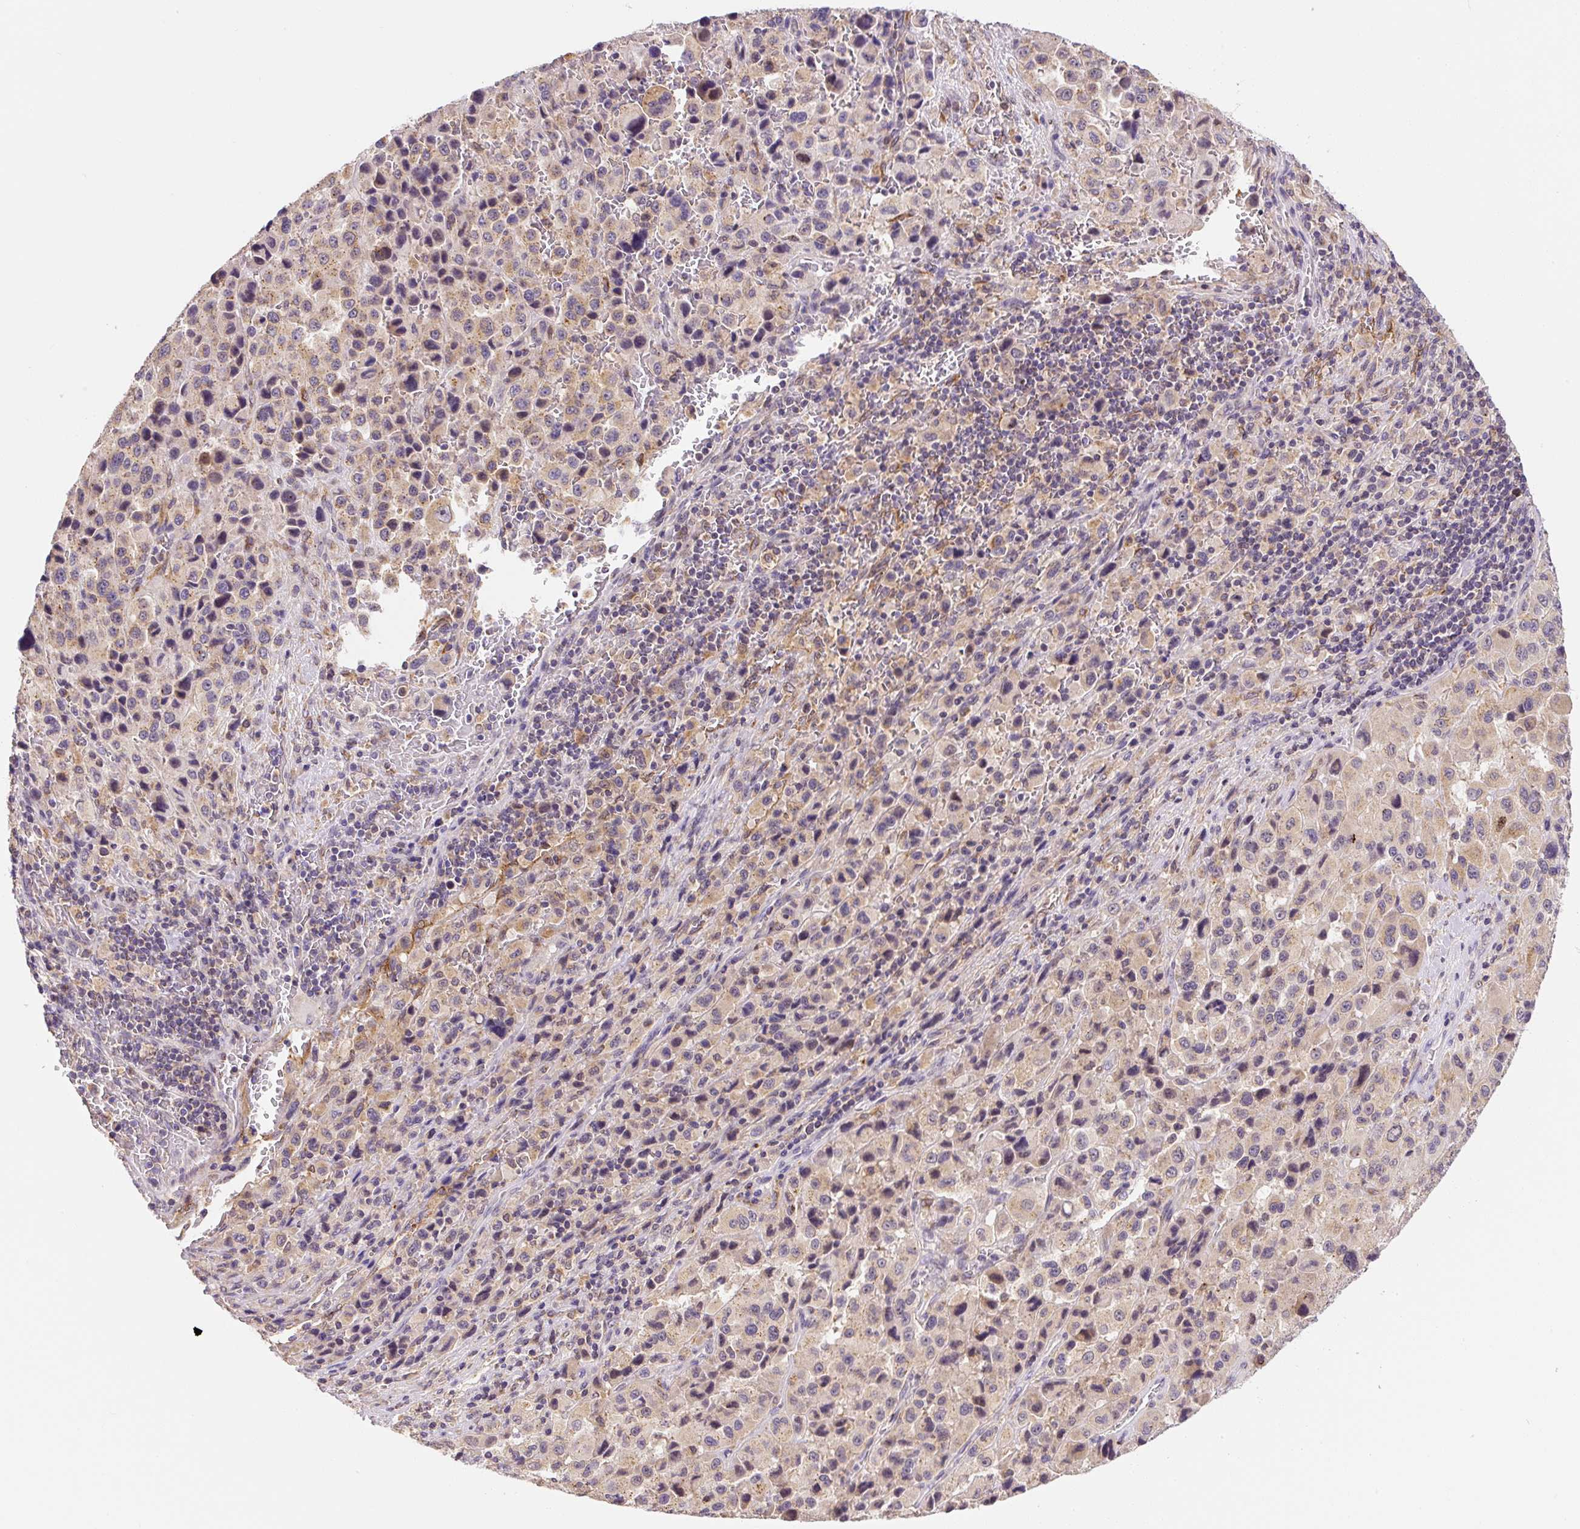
{"staining": {"intensity": "weak", "quantity": "25%-75%", "location": "cytoplasmic/membranous"}, "tissue": "melanoma", "cell_type": "Tumor cells", "image_type": "cancer", "snomed": [{"axis": "morphology", "description": "Malignant melanoma, Metastatic site"}, {"axis": "topography", "description": "Lymph node"}], "caption": "Immunohistochemical staining of human melanoma shows low levels of weak cytoplasmic/membranous staining in approximately 25%-75% of tumor cells. (brown staining indicates protein expression, while blue staining denotes nuclei).", "gene": "PLA2G4A", "patient": {"sex": "female", "age": 65}}